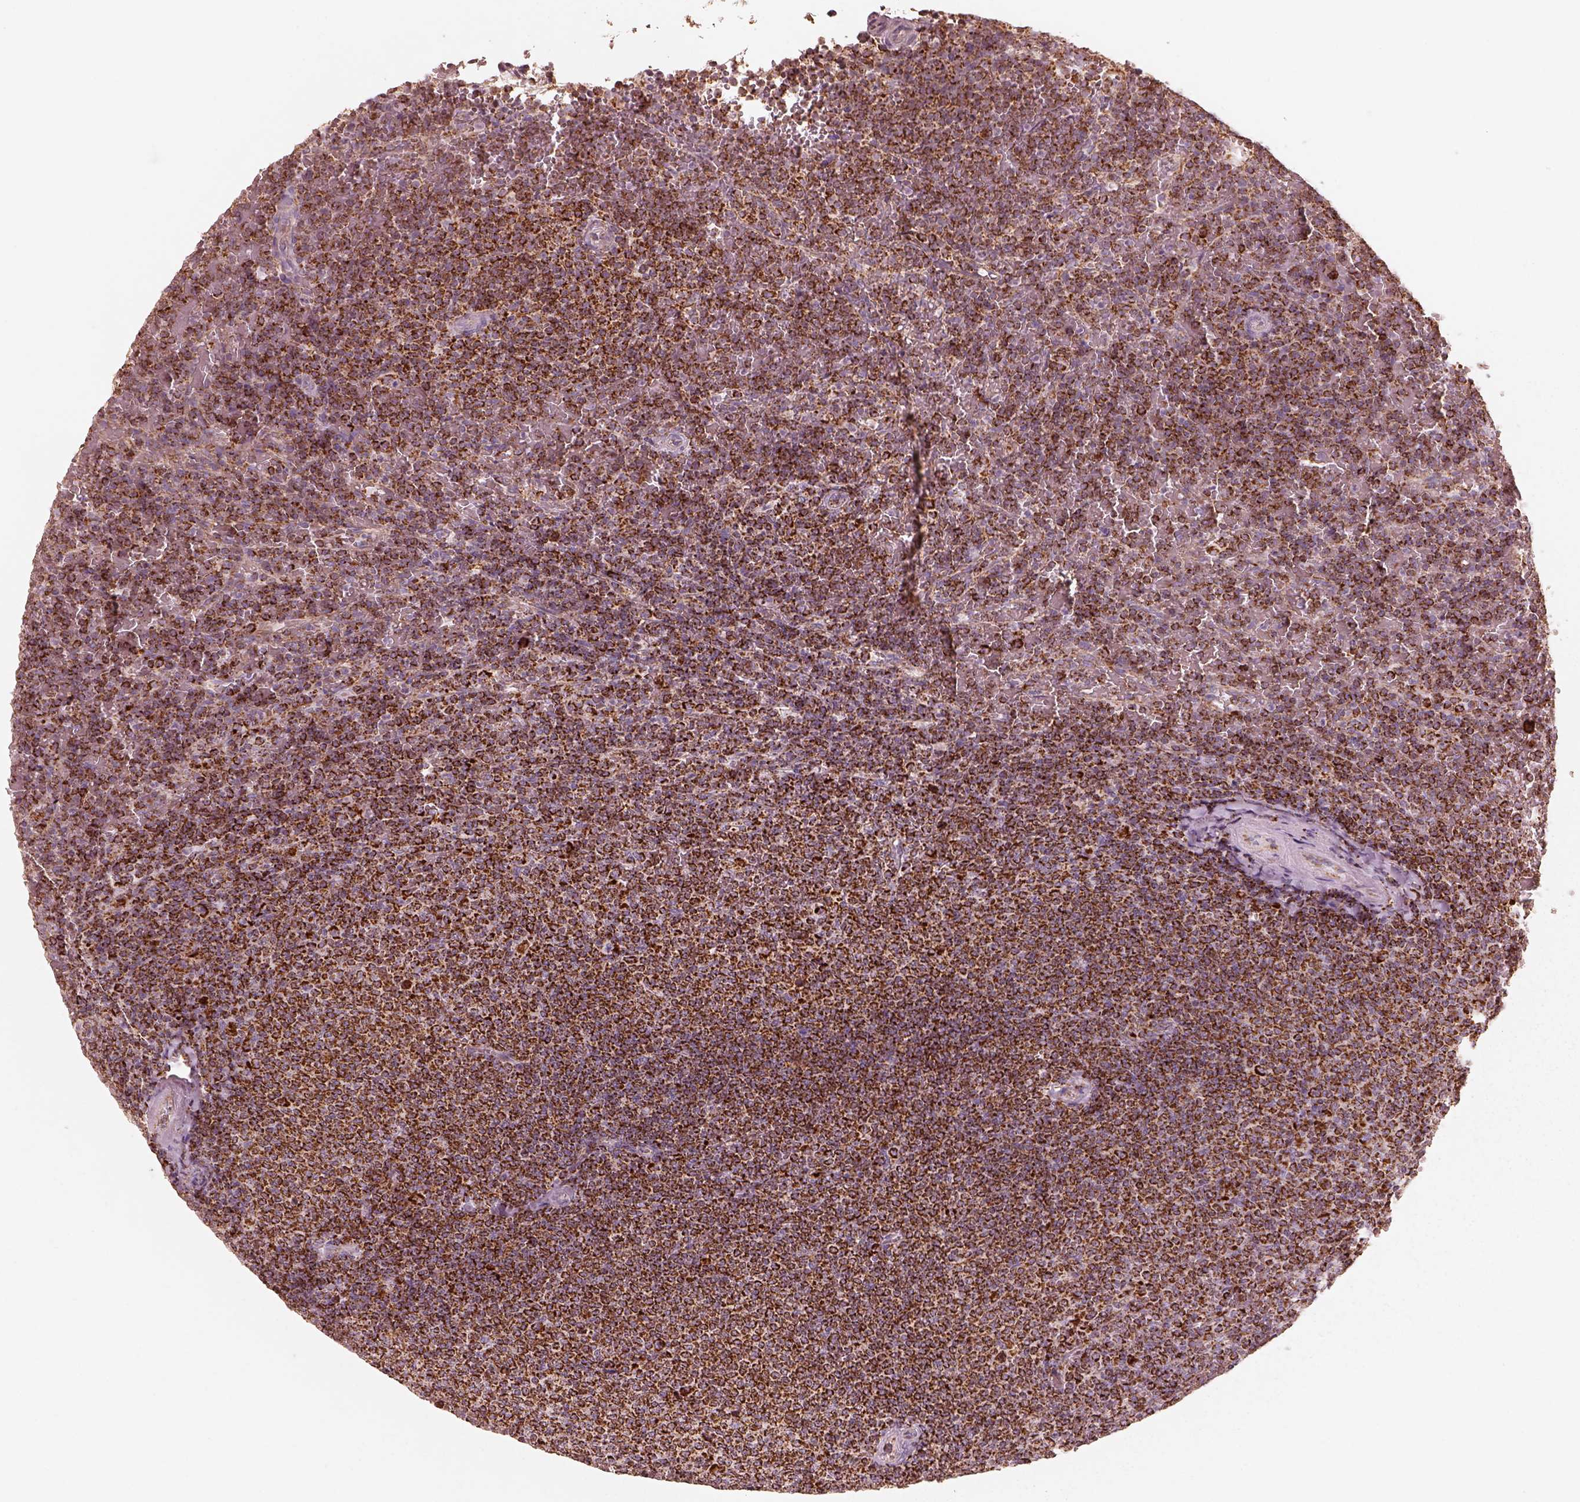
{"staining": {"intensity": "strong", "quantity": ">75%", "location": "cytoplasmic/membranous"}, "tissue": "lymphoma", "cell_type": "Tumor cells", "image_type": "cancer", "snomed": [{"axis": "morphology", "description": "Malignant lymphoma, non-Hodgkin's type, Low grade"}, {"axis": "topography", "description": "Spleen"}], "caption": "This micrograph reveals IHC staining of human lymphoma, with high strong cytoplasmic/membranous positivity in about >75% of tumor cells.", "gene": "ENTPD6", "patient": {"sex": "female", "age": 77}}